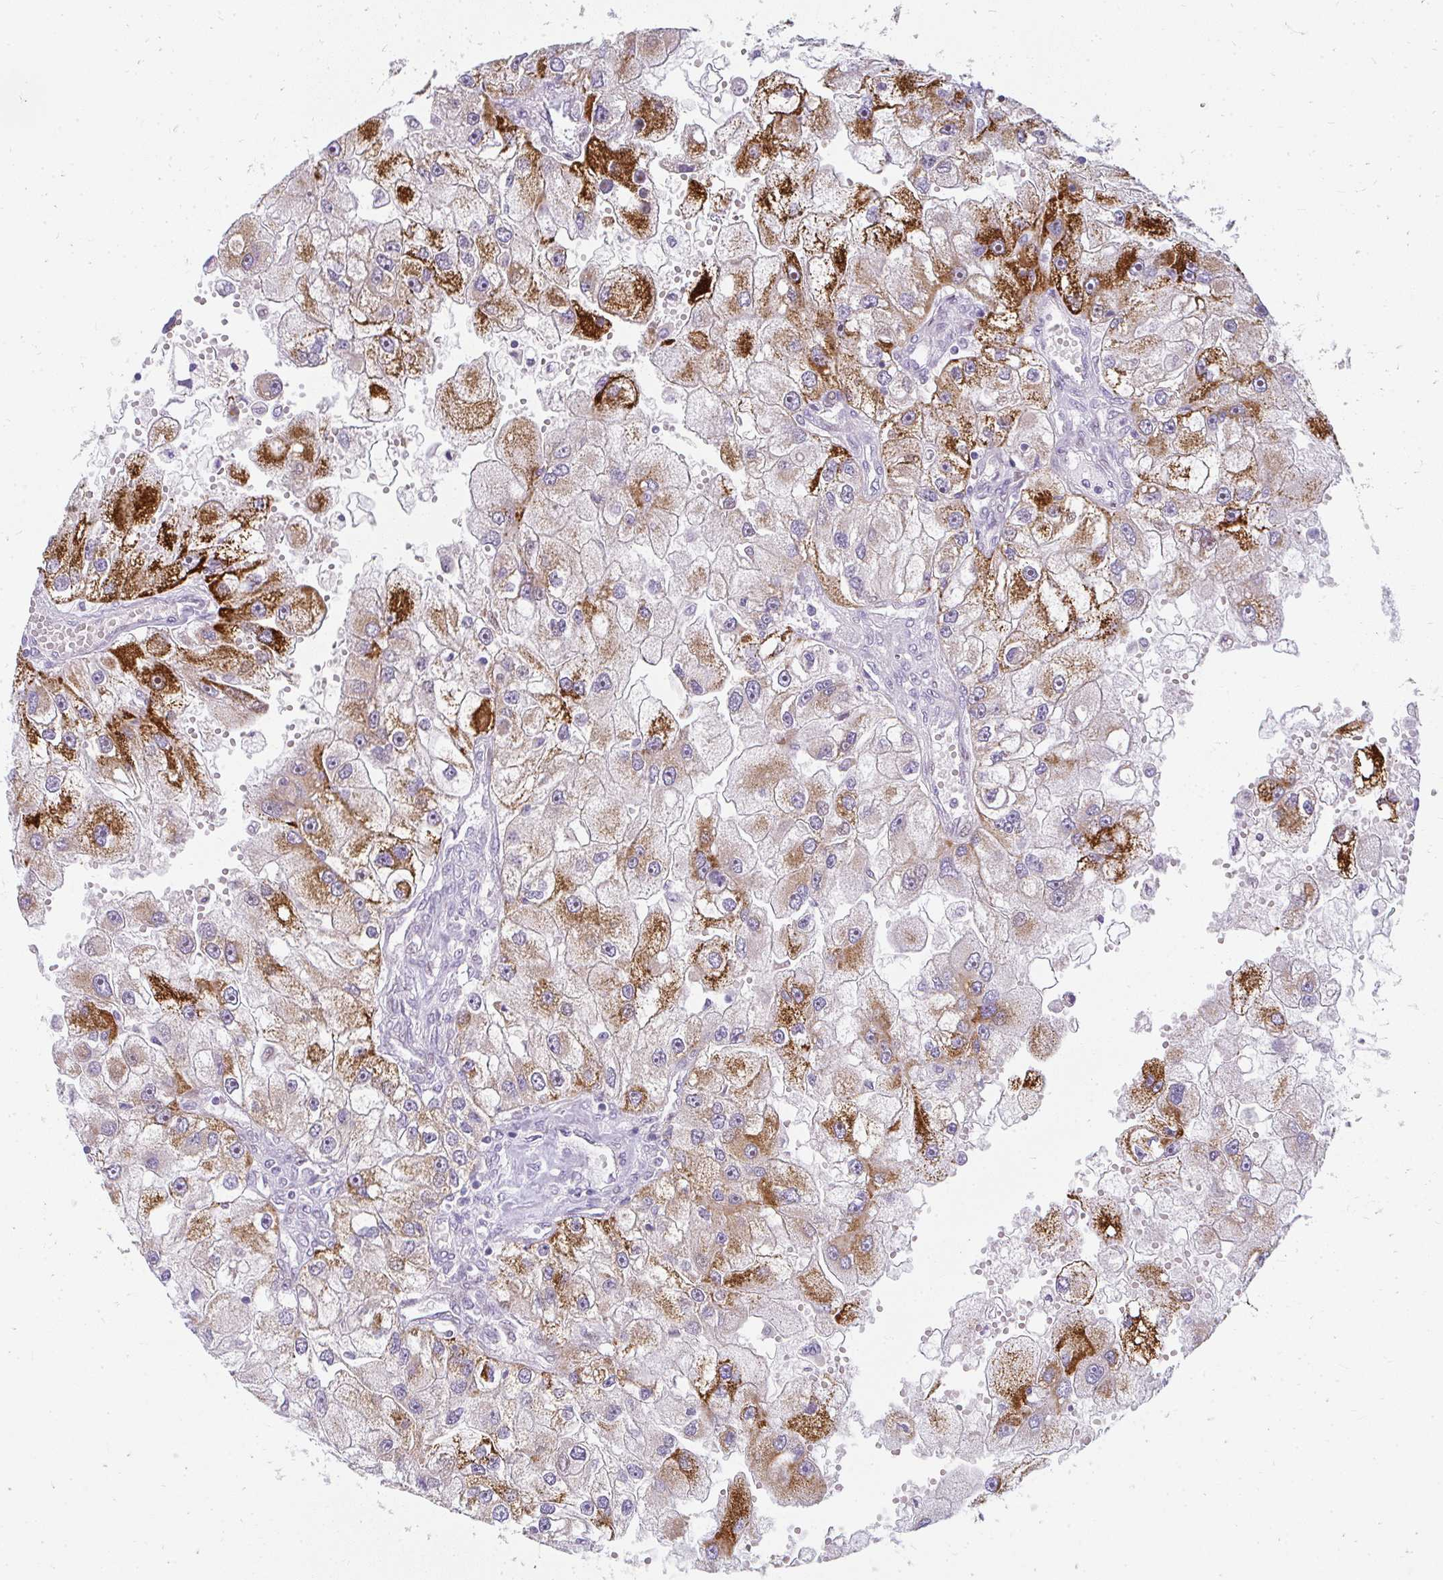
{"staining": {"intensity": "strong", "quantity": "25%-75%", "location": "cytoplasmic/membranous"}, "tissue": "renal cancer", "cell_type": "Tumor cells", "image_type": "cancer", "snomed": [{"axis": "morphology", "description": "Adenocarcinoma, NOS"}, {"axis": "topography", "description": "Kidney"}], "caption": "Protein expression analysis of human renal cancer reveals strong cytoplasmic/membranous positivity in about 25%-75% of tumor cells.", "gene": "PLA2G5", "patient": {"sex": "male", "age": 63}}